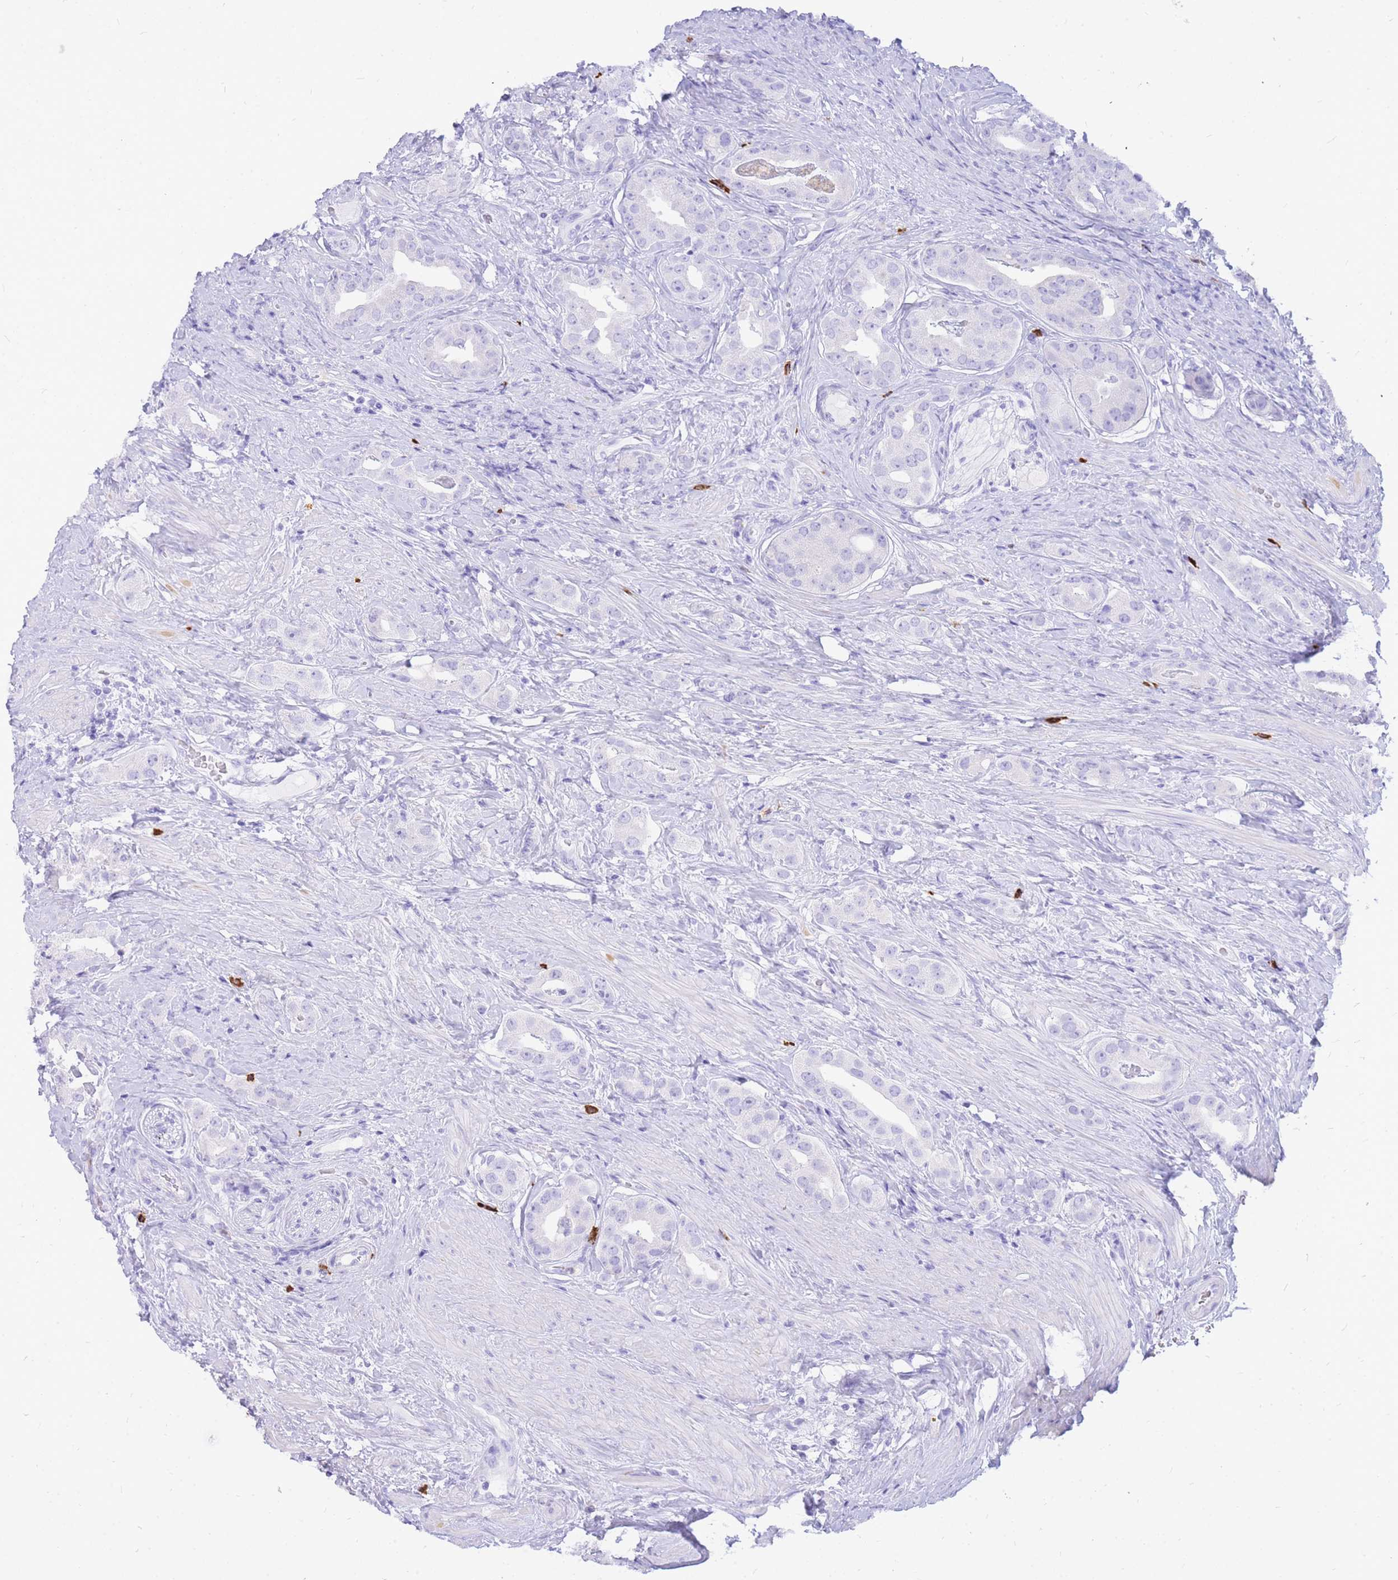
{"staining": {"intensity": "negative", "quantity": "none", "location": "none"}, "tissue": "prostate cancer", "cell_type": "Tumor cells", "image_type": "cancer", "snomed": [{"axis": "morphology", "description": "Adenocarcinoma, High grade"}, {"axis": "topography", "description": "Prostate"}], "caption": "Tumor cells are negative for brown protein staining in prostate cancer (high-grade adenocarcinoma). Brightfield microscopy of immunohistochemistry (IHC) stained with DAB (3,3'-diaminobenzidine) (brown) and hematoxylin (blue), captured at high magnification.", "gene": "HERC1", "patient": {"sex": "male", "age": 63}}